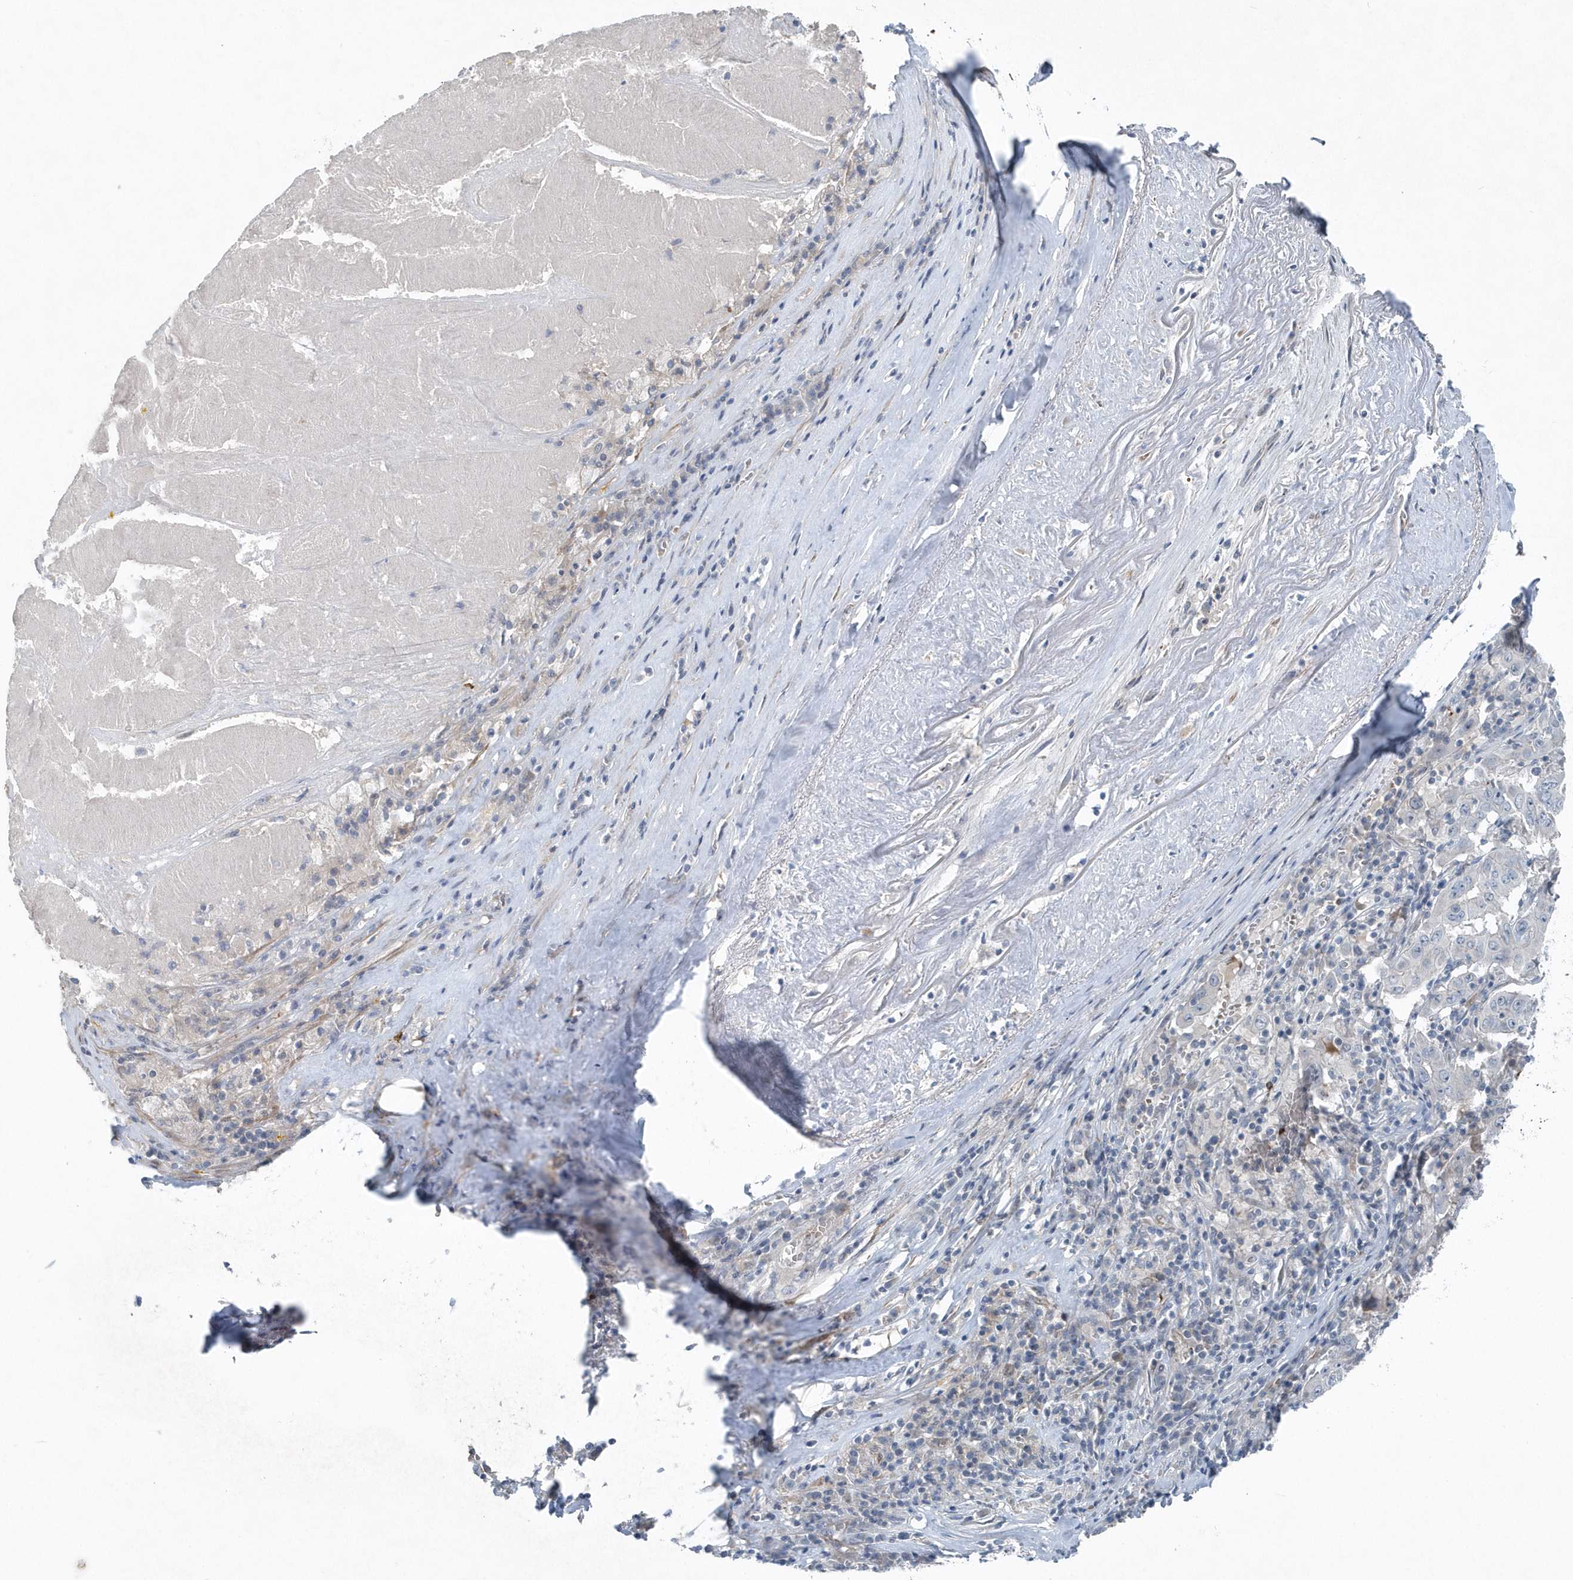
{"staining": {"intensity": "negative", "quantity": "none", "location": "none"}, "tissue": "pancreatic cancer", "cell_type": "Tumor cells", "image_type": "cancer", "snomed": [{"axis": "morphology", "description": "Adenocarcinoma, NOS"}, {"axis": "topography", "description": "Pancreas"}], "caption": "A histopathology image of adenocarcinoma (pancreatic) stained for a protein displays no brown staining in tumor cells. Nuclei are stained in blue.", "gene": "MCC", "patient": {"sex": "male", "age": 63}}